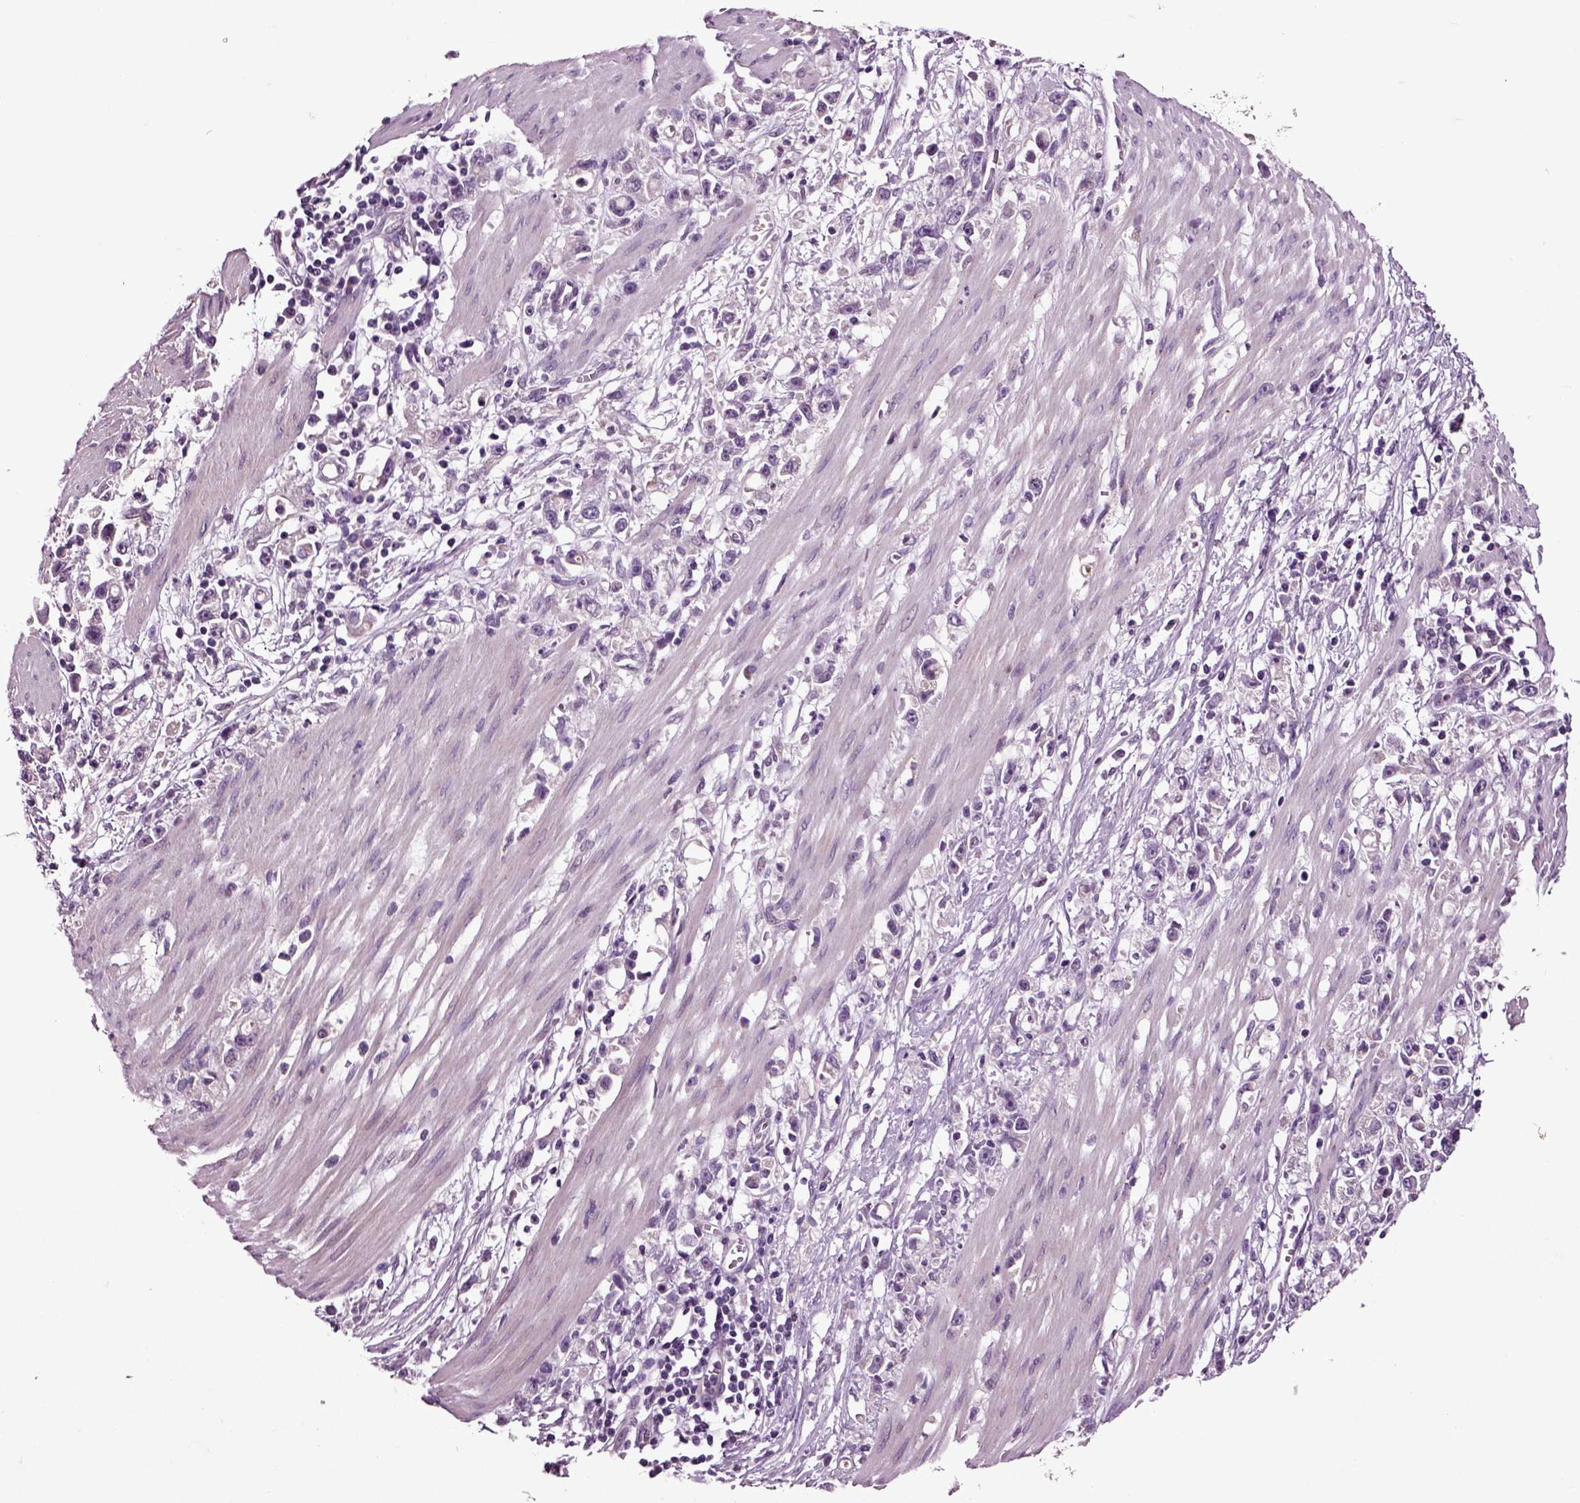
{"staining": {"intensity": "negative", "quantity": "none", "location": "none"}, "tissue": "stomach cancer", "cell_type": "Tumor cells", "image_type": "cancer", "snomed": [{"axis": "morphology", "description": "Adenocarcinoma, NOS"}, {"axis": "topography", "description": "Stomach"}], "caption": "High magnification brightfield microscopy of stomach cancer (adenocarcinoma) stained with DAB (brown) and counterstained with hematoxylin (blue): tumor cells show no significant staining.", "gene": "CRHR1", "patient": {"sex": "female", "age": 59}}